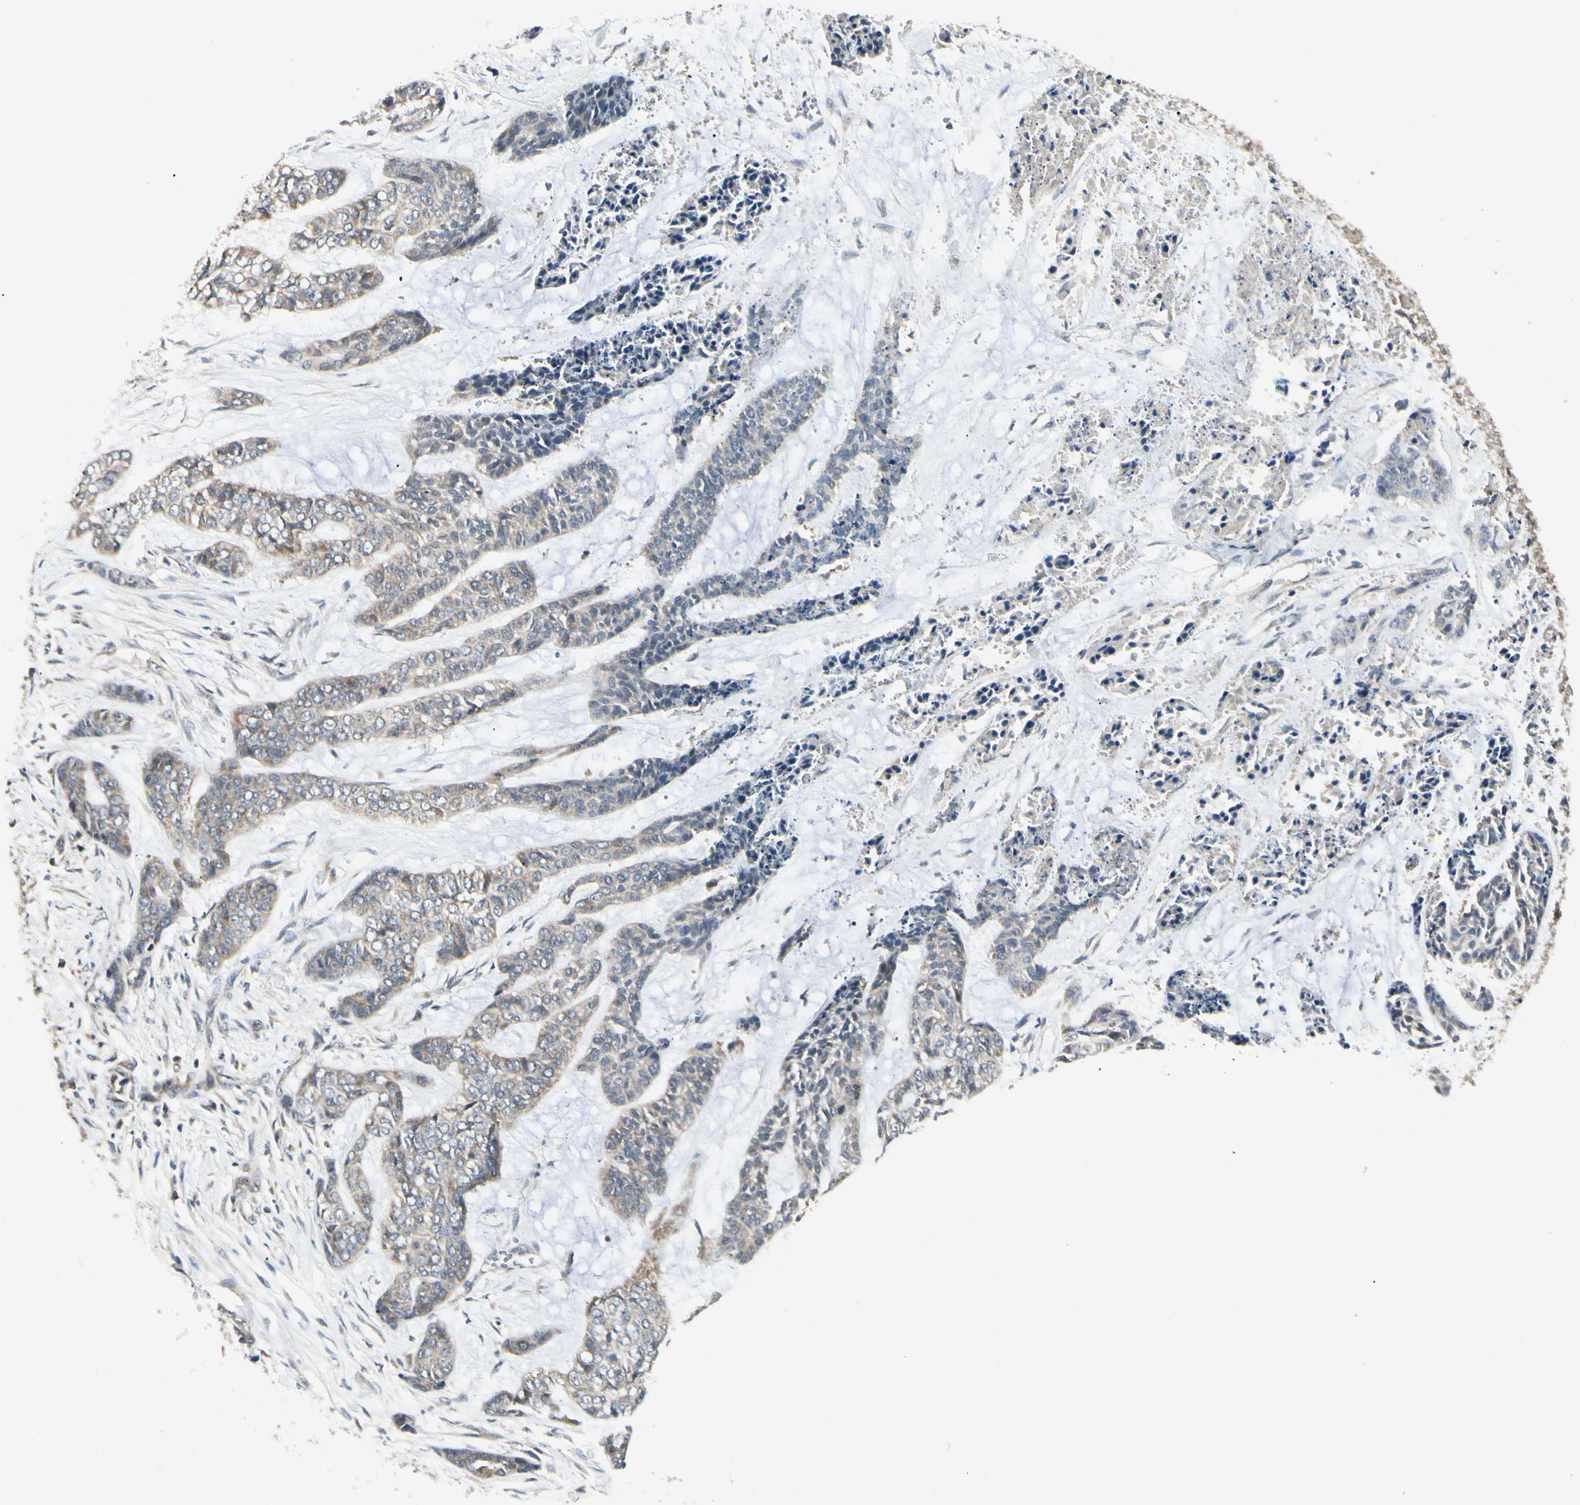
{"staining": {"intensity": "moderate", "quantity": "25%-75%", "location": "cytoplasmic/membranous"}, "tissue": "skin cancer", "cell_type": "Tumor cells", "image_type": "cancer", "snomed": [{"axis": "morphology", "description": "Basal cell carcinoma"}, {"axis": "topography", "description": "Skin"}], "caption": "This histopathology image exhibits IHC staining of human skin cancer, with medium moderate cytoplasmic/membranous positivity in about 25%-75% of tumor cells.", "gene": "RNF14", "patient": {"sex": "female", "age": 64}}